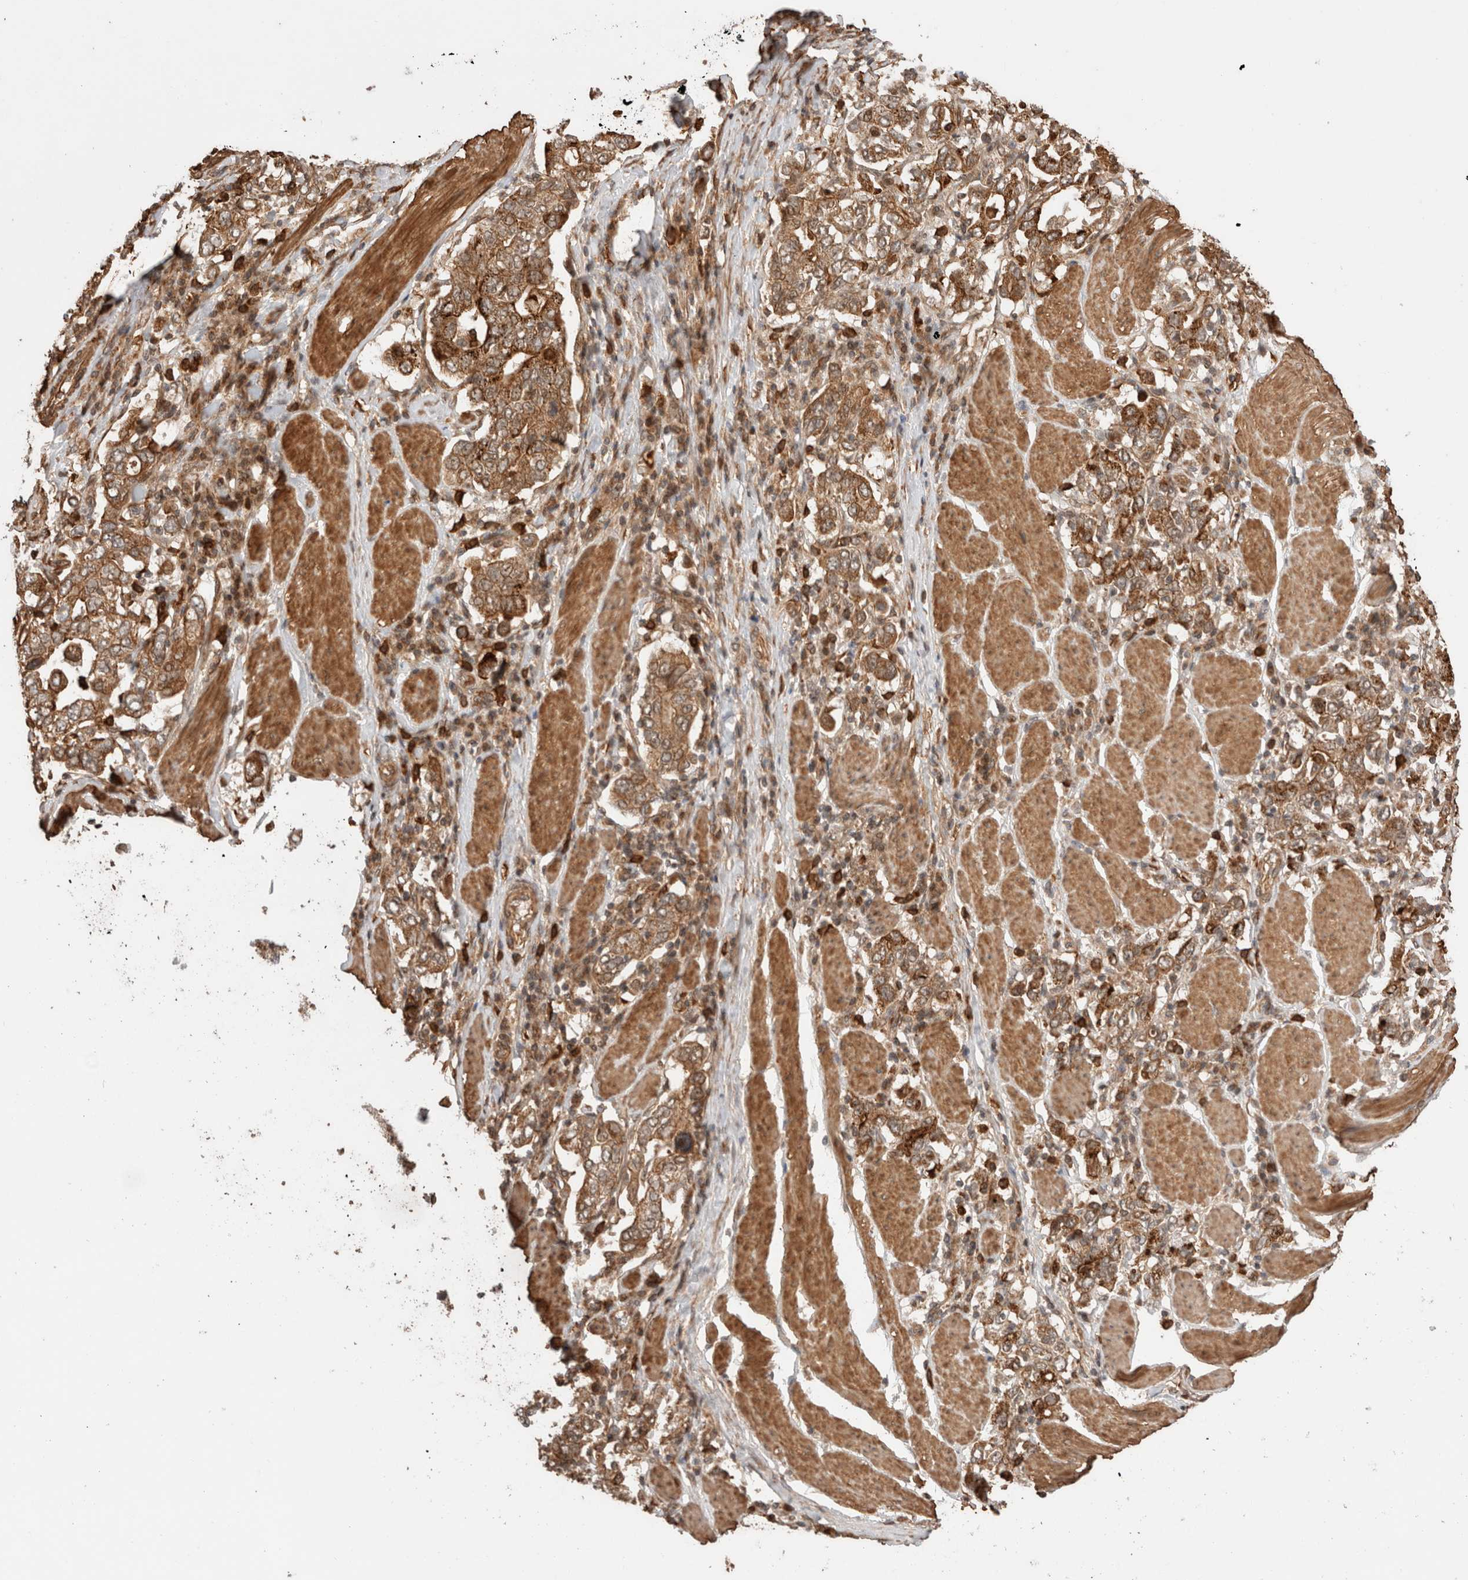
{"staining": {"intensity": "strong", "quantity": ">75%", "location": "cytoplasmic/membranous"}, "tissue": "stomach cancer", "cell_type": "Tumor cells", "image_type": "cancer", "snomed": [{"axis": "morphology", "description": "Adenocarcinoma, NOS"}, {"axis": "topography", "description": "Stomach, upper"}], "caption": "Stomach adenocarcinoma stained with DAB immunohistochemistry (IHC) demonstrates high levels of strong cytoplasmic/membranous staining in about >75% of tumor cells. (IHC, brightfield microscopy, high magnification).", "gene": "ZNF649", "patient": {"sex": "male", "age": 62}}